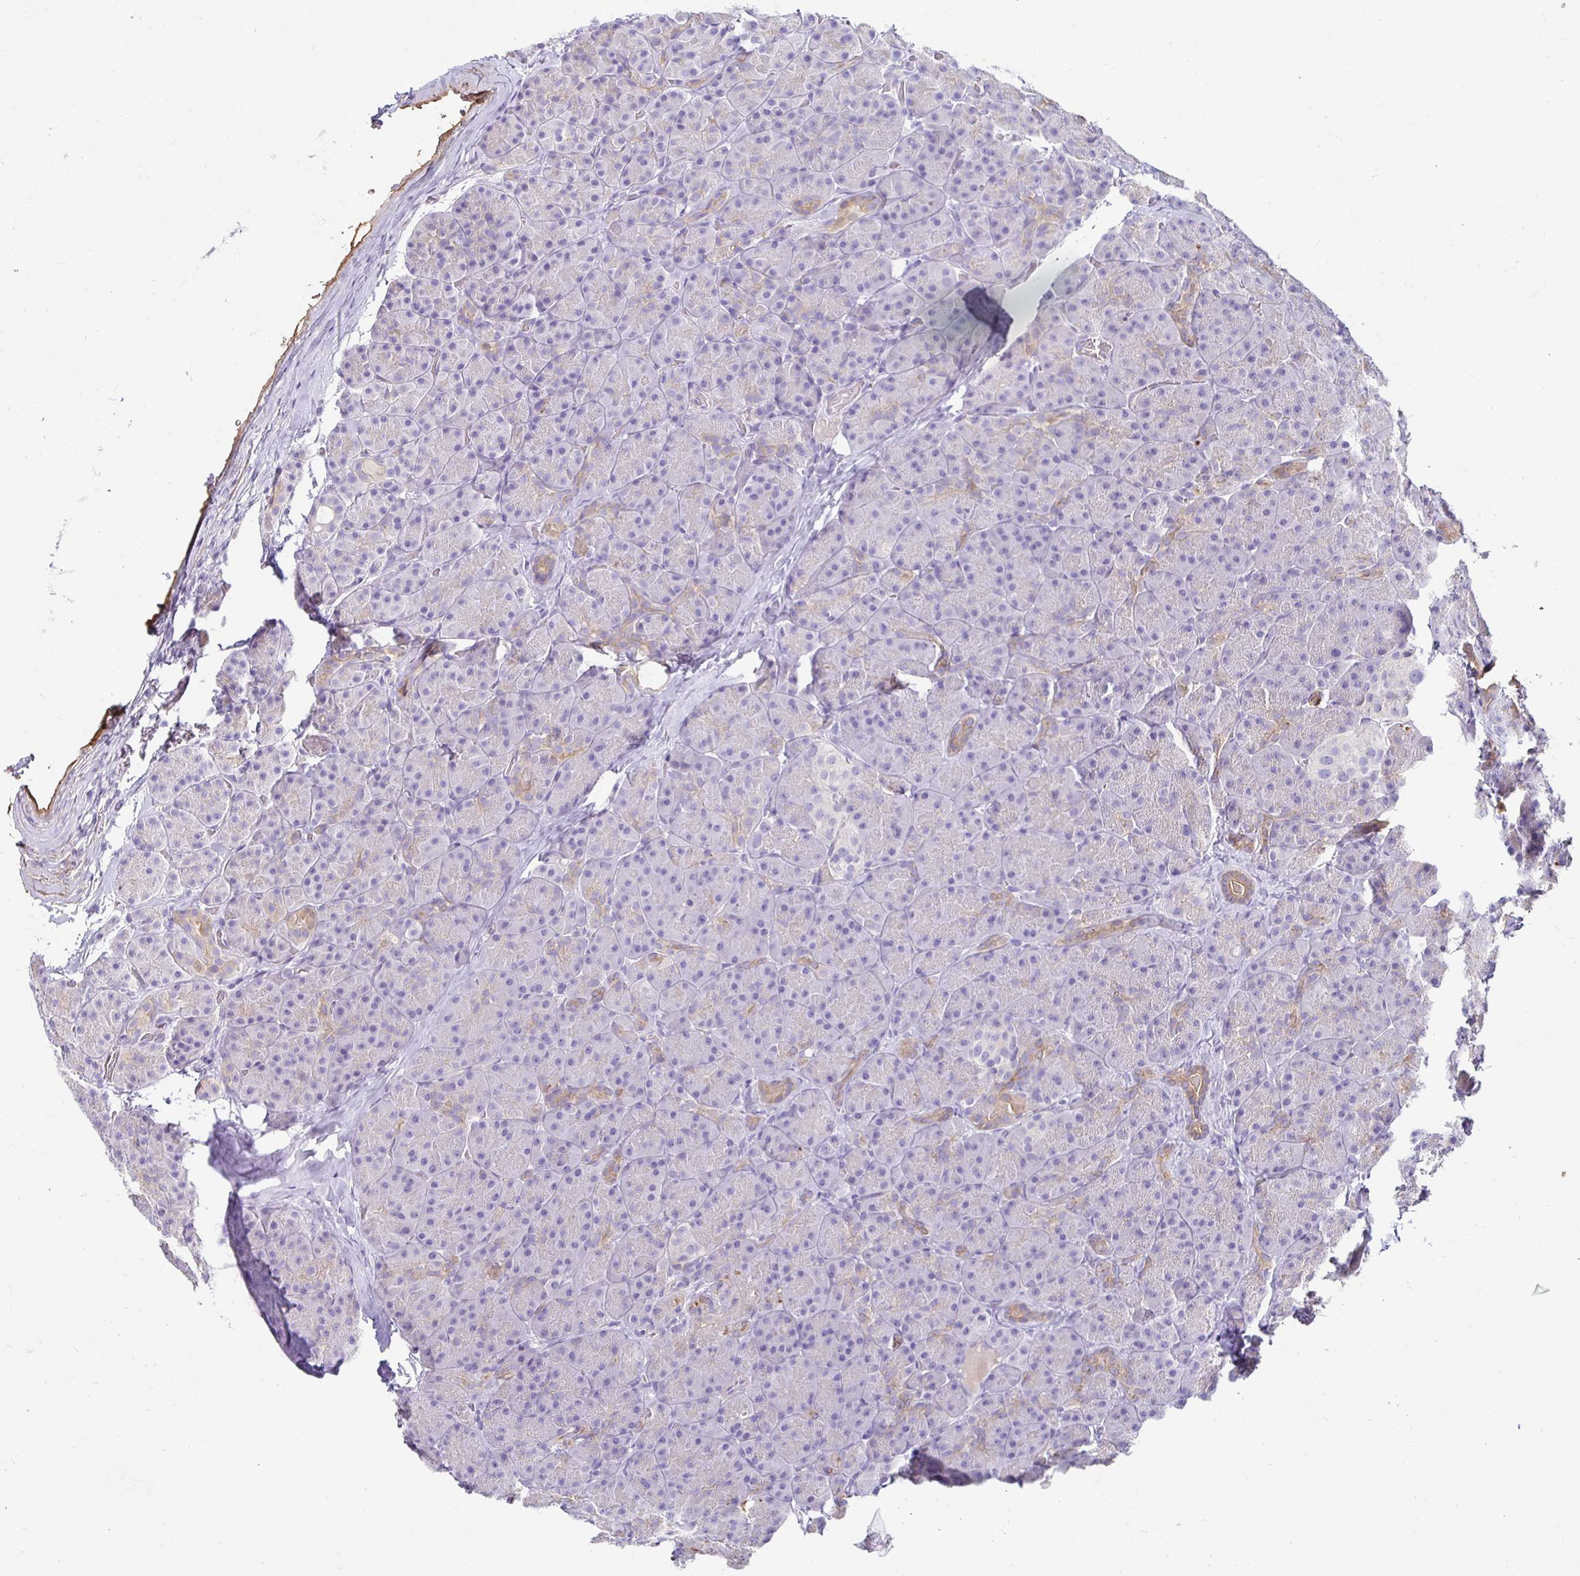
{"staining": {"intensity": "weak", "quantity": "<25%", "location": "cytoplasmic/membranous"}, "tissue": "pancreas", "cell_type": "Exocrine glandular cells", "image_type": "normal", "snomed": [{"axis": "morphology", "description": "Normal tissue, NOS"}, {"axis": "topography", "description": "Pancreas"}], "caption": "This is a histopathology image of immunohistochemistry (IHC) staining of benign pancreas, which shows no positivity in exocrine glandular cells.", "gene": "AKAP6", "patient": {"sex": "male", "age": 57}}